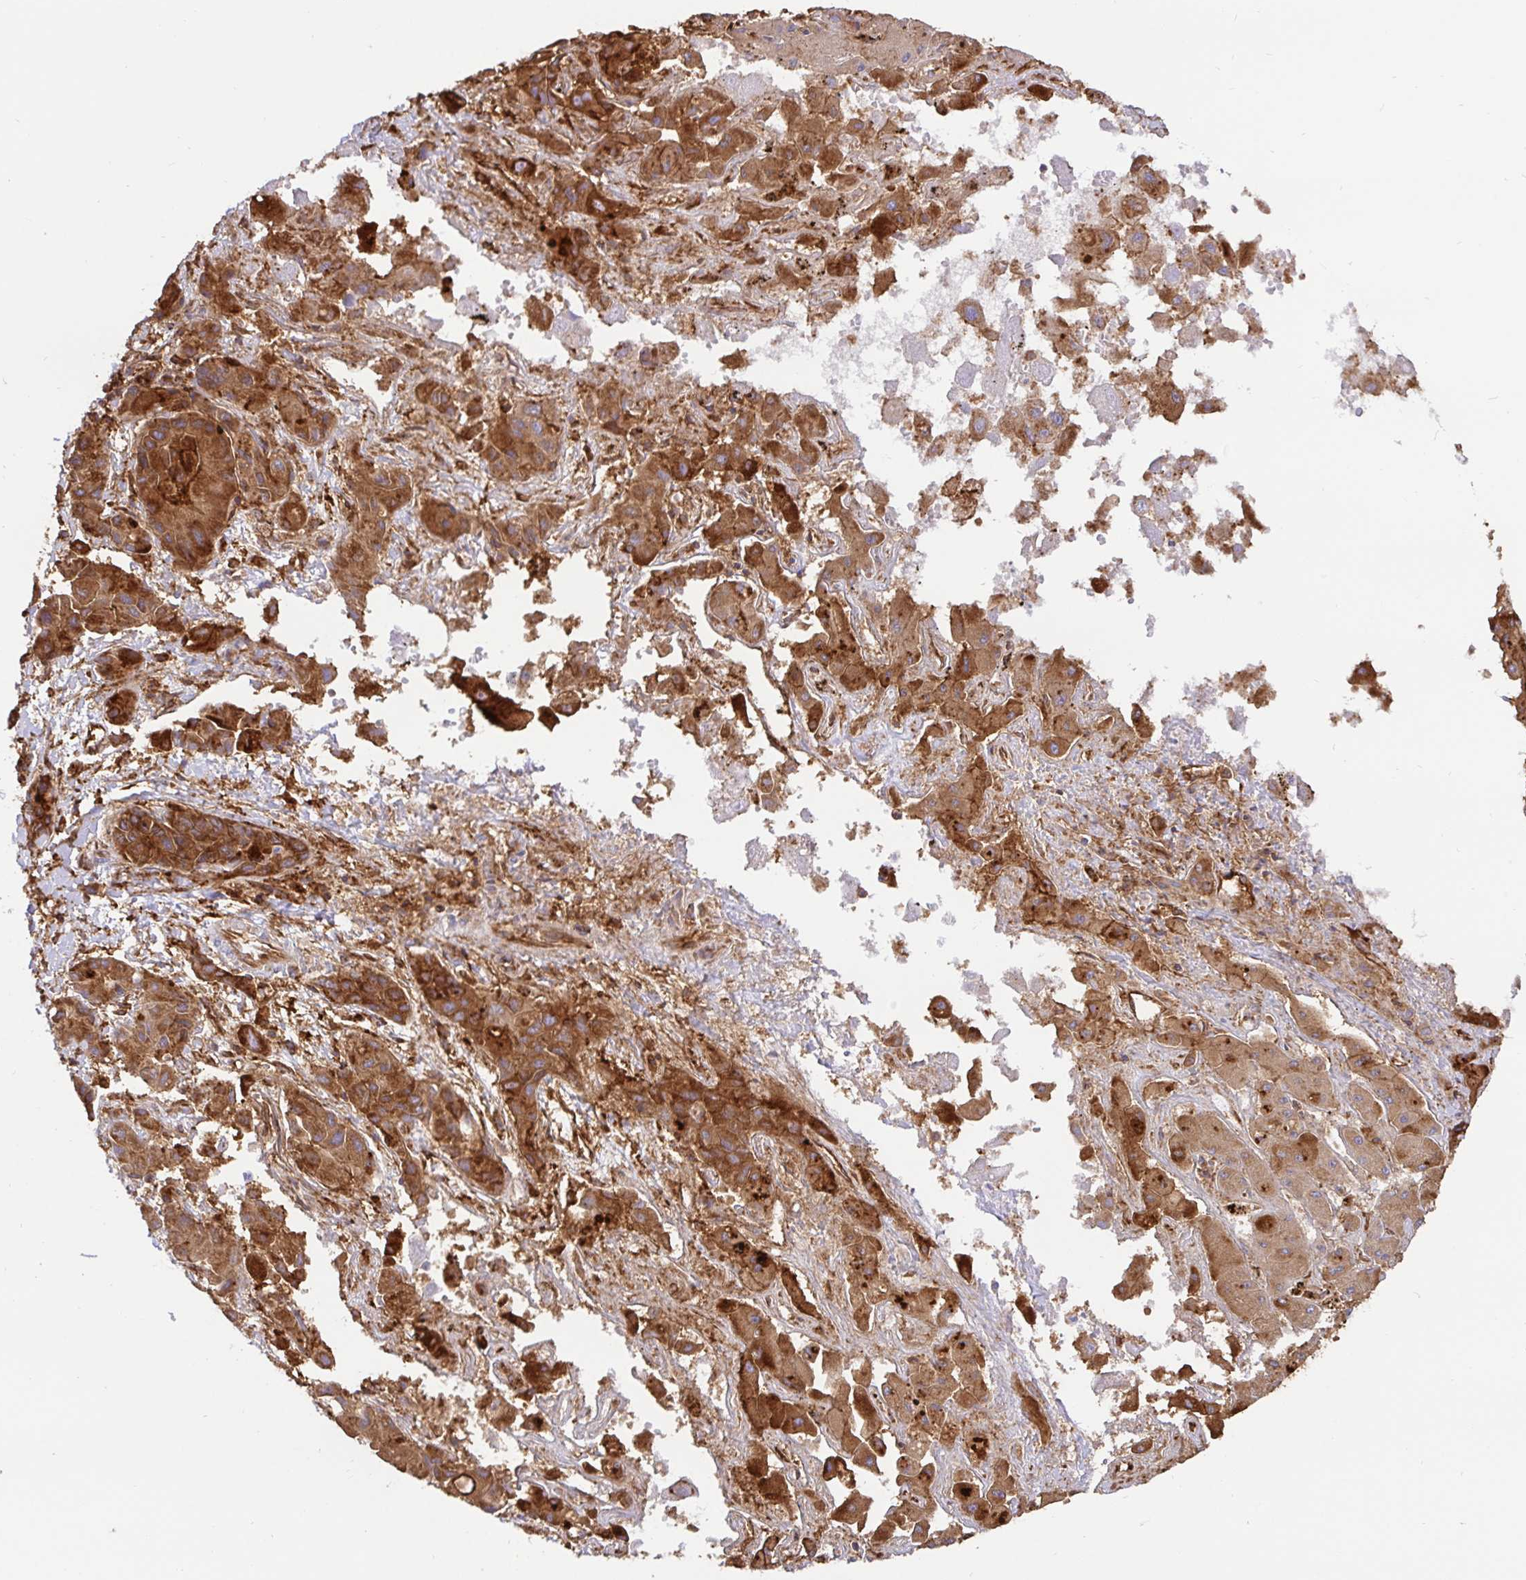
{"staining": {"intensity": "strong", "quantity": ">75%", "location": "cytoplasmic/membranous"}, "tissue": "liver cancer", "cell_type": "Tumor cells", "image_type": "cancer", "snomed": [{"axis": "morphology", "description": "Cholangiocarcinoma"}, {"axis": "topography", "description": "Liver"}], "caption": "Immunohistochemistry of liver cholangiocarcinoma shows high levels of strong cytoplasmic/membranous expression in about >75% of tumor cells. The staining was performed using DAB (3,3'-diaminobenzidine), with brown indicating positive protein expression. Nuclei are stained blue with hematoxylin.", "gene": "ANXA2", "patient": {"sex": "male", "age": 67}}